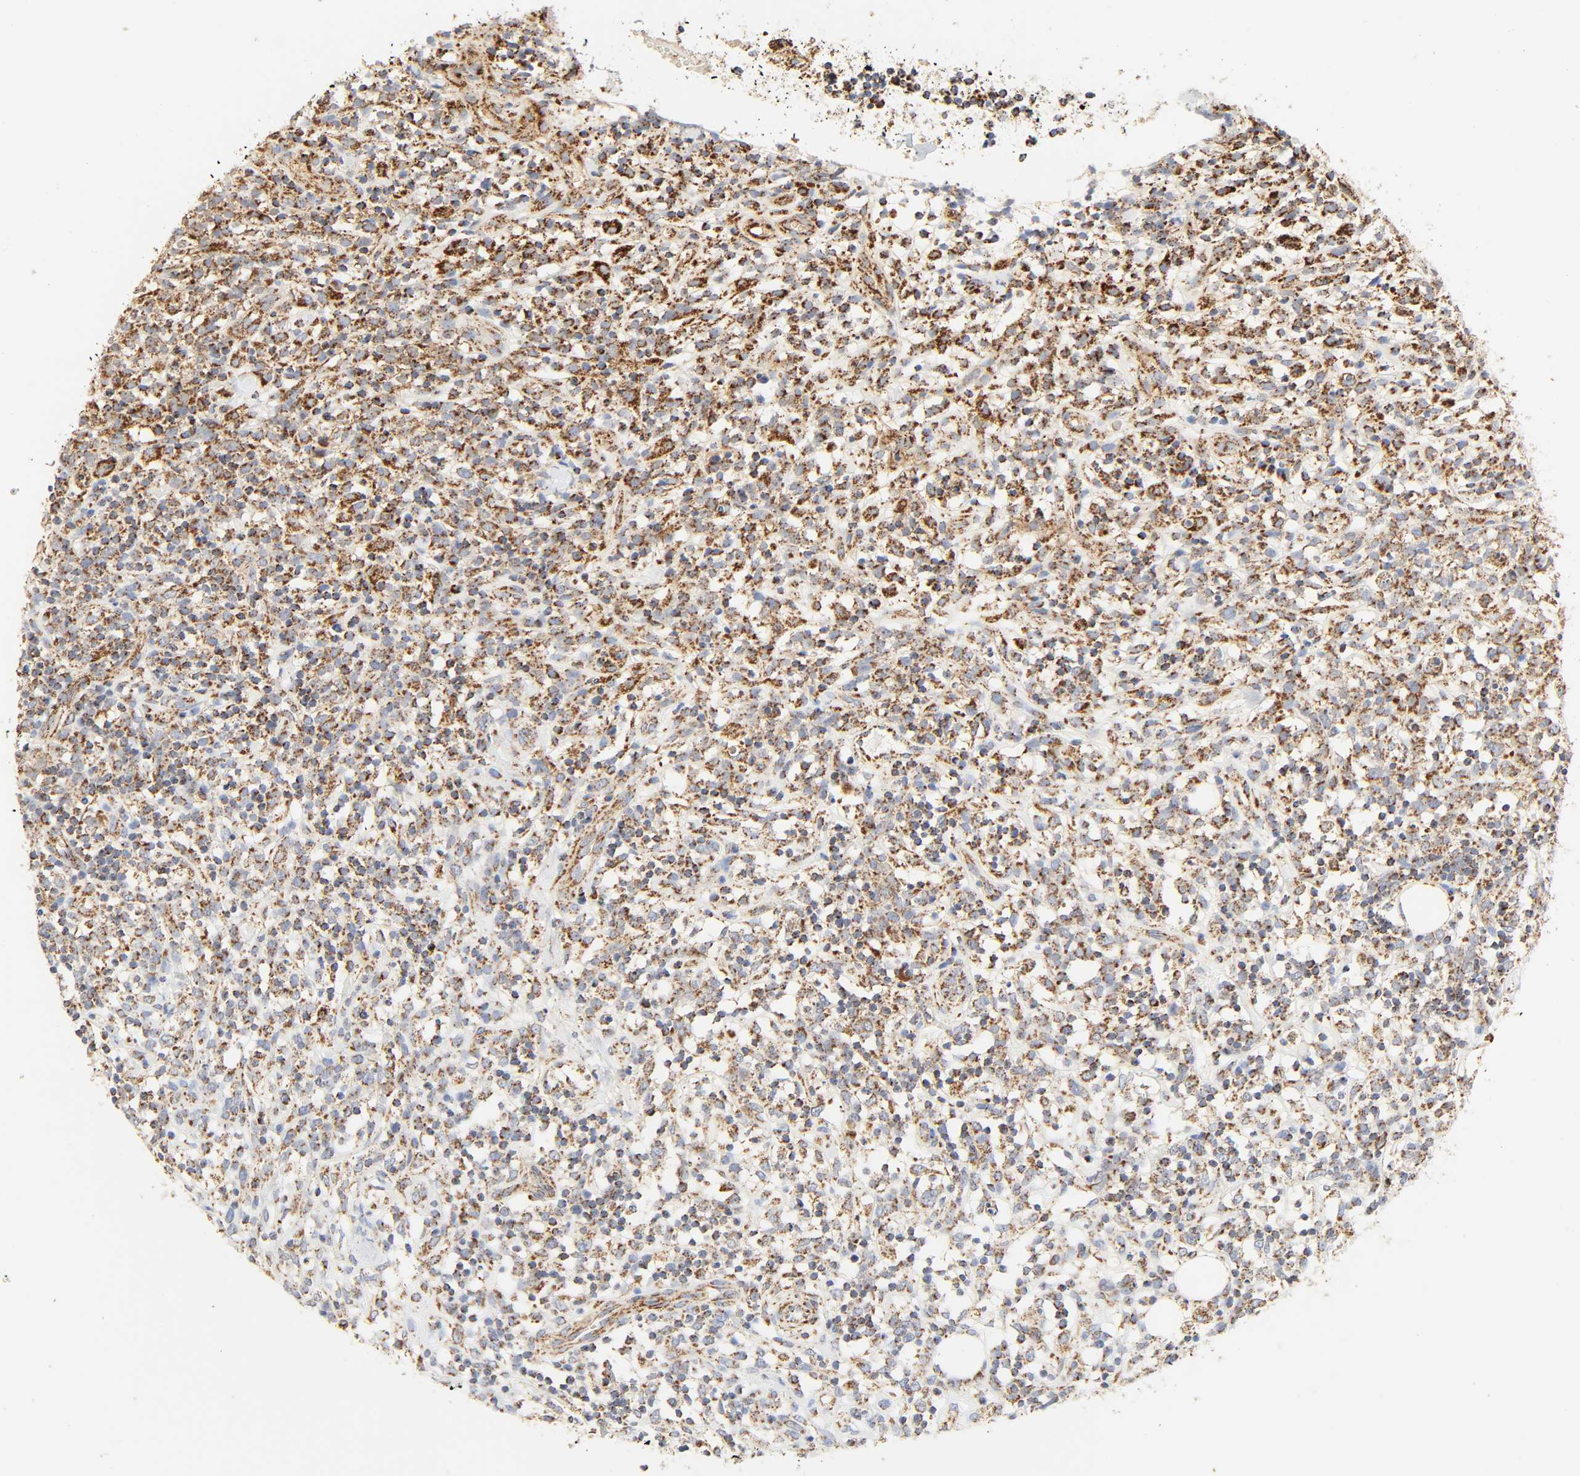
{"staining": {"intensity": "moderate", "quantity": ">75%", "location": "cytoplasmic/membranous"}, "tissue": "lymphoma", "cell_type": "Tumor cells", "image_type": "cancer", "snomed": [{"axis": "morphology", "description": "Malignant lymphoma, non-Hodgkin's type, High grade"}, {"axis": "topography", "description": "Lymph node"}], "caption": "Brown immunohistochemical staining in malignant lymphoma, non-Hodgkin's type (high-grade) displays moderate cytoplasmic/membranous positivity in about >75% of tumor cells.", "gene": "ACAT1", "patient": {"sex": "female", "age": 73}}